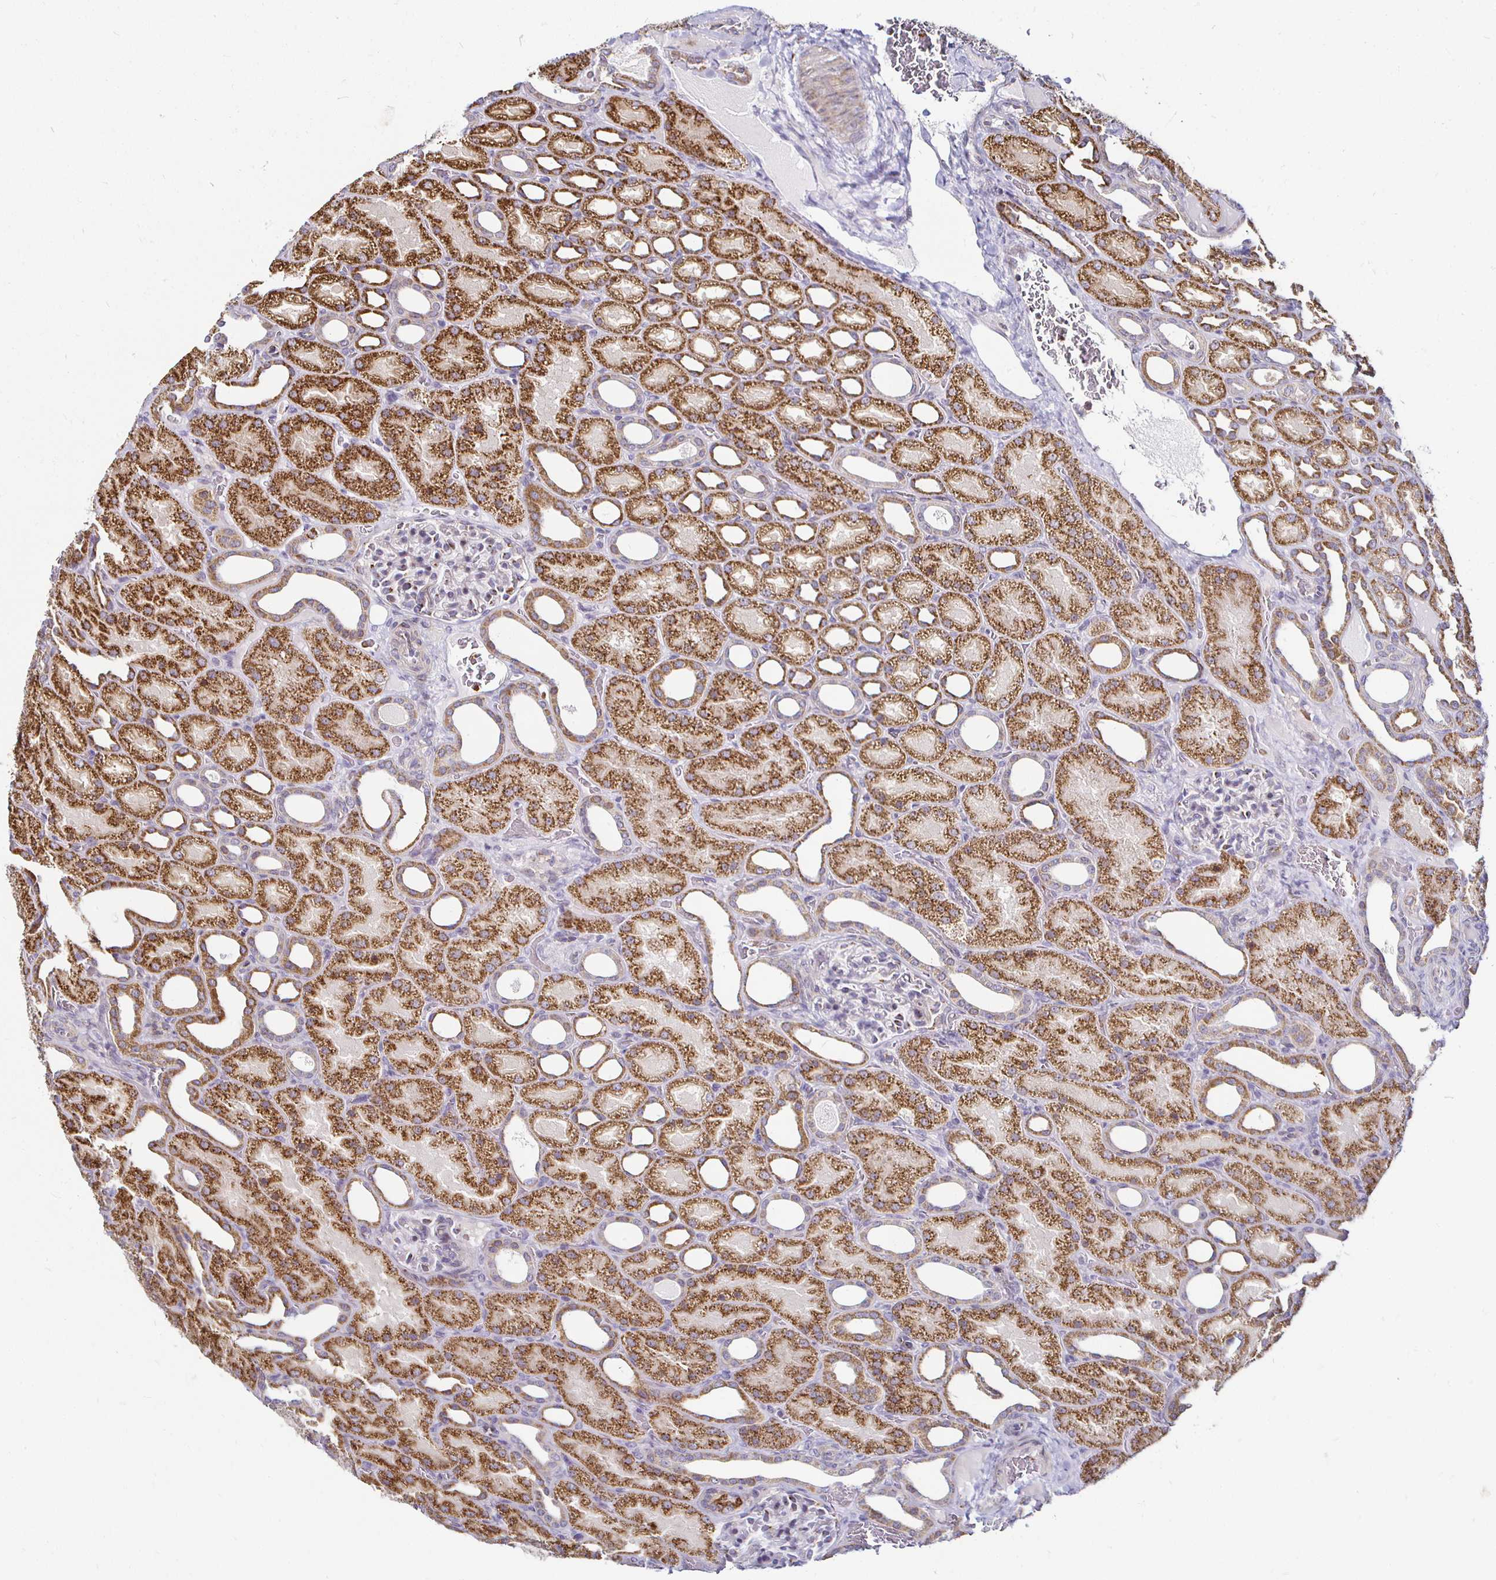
{"staining": {"intensity": "strong", "quantity": "<25%", "location": "cytoplasmic/membranous"}, "tissue": "kidney", "cell_type": "Cells in glomeruli", "image_type": "normal", "snomed": [{"axis": "morphology", "description": "Normal tissue, NOS"}, {"axis": "topography", "description": "Kidney"}], "caption": "DAB (3,3'-diaminobenzidine) immunohistochemical staining of benign human kidney reveals strong cytoplasmic/membranous protein staining in approximately <25% of cells in glomeruli. Nuclei are stained in blue.", "gene": "ATG3", "patient": {"sex": "male", "age": 2}}